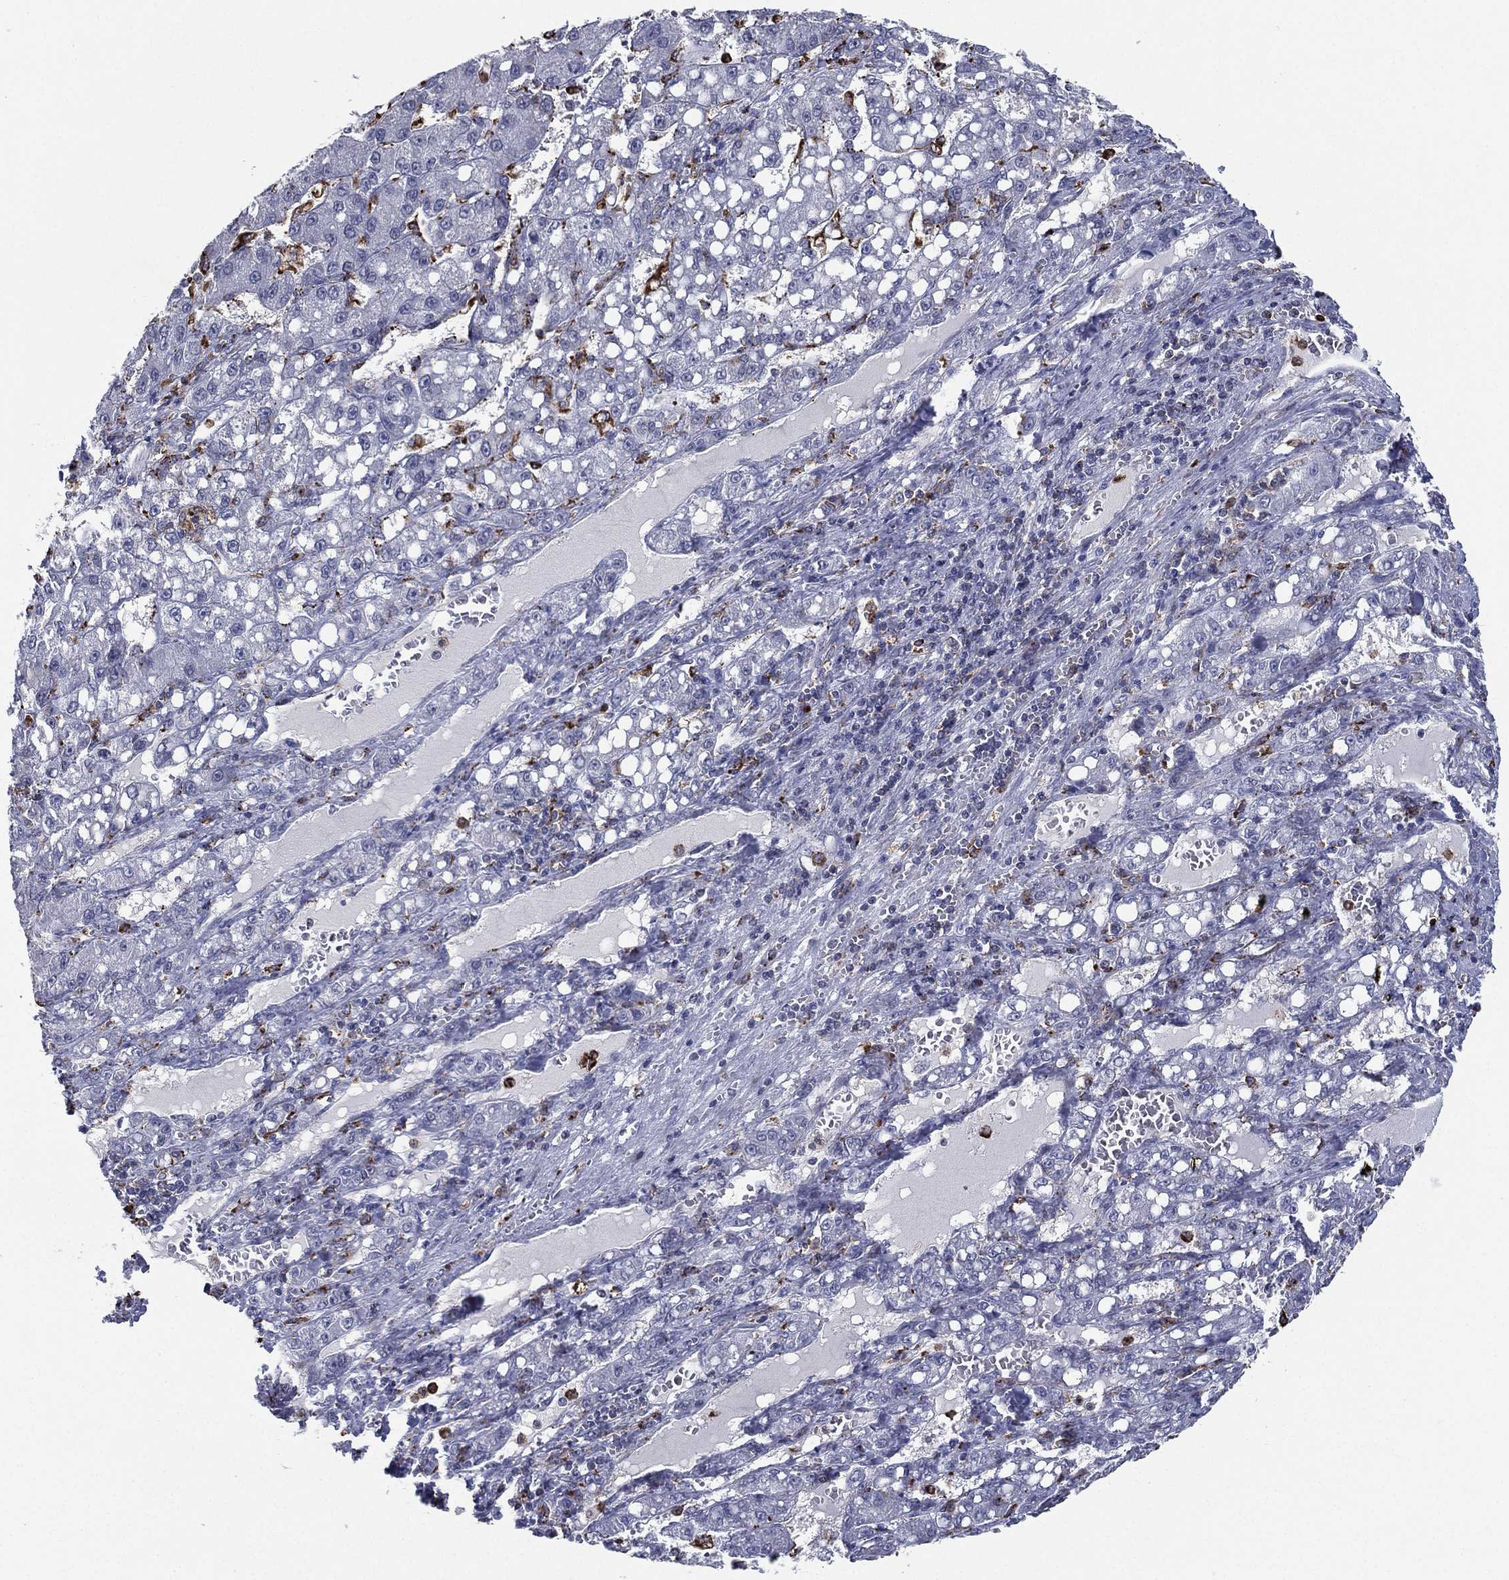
{"staining": {"intensity": "negative", "quantity": "none", "location": "none"}, "tissue": "liver cancer", "cell_type": "Tumor cells", "image_type": "cancer", "snomed": [{"axis": "morphology", "description": "Carcinoma, Hepatocellular, NOS"}, {"axis": "topography", "description": "Liver"}], "caption": "High magnification brightfield microscopy of liver cancer stained with DAB (brown) and counterstained with hematoxylin (blue): tumor cells show no significant expression.", "gene": "EVI2B", "patient": {"sex": "female", "age": 65}}